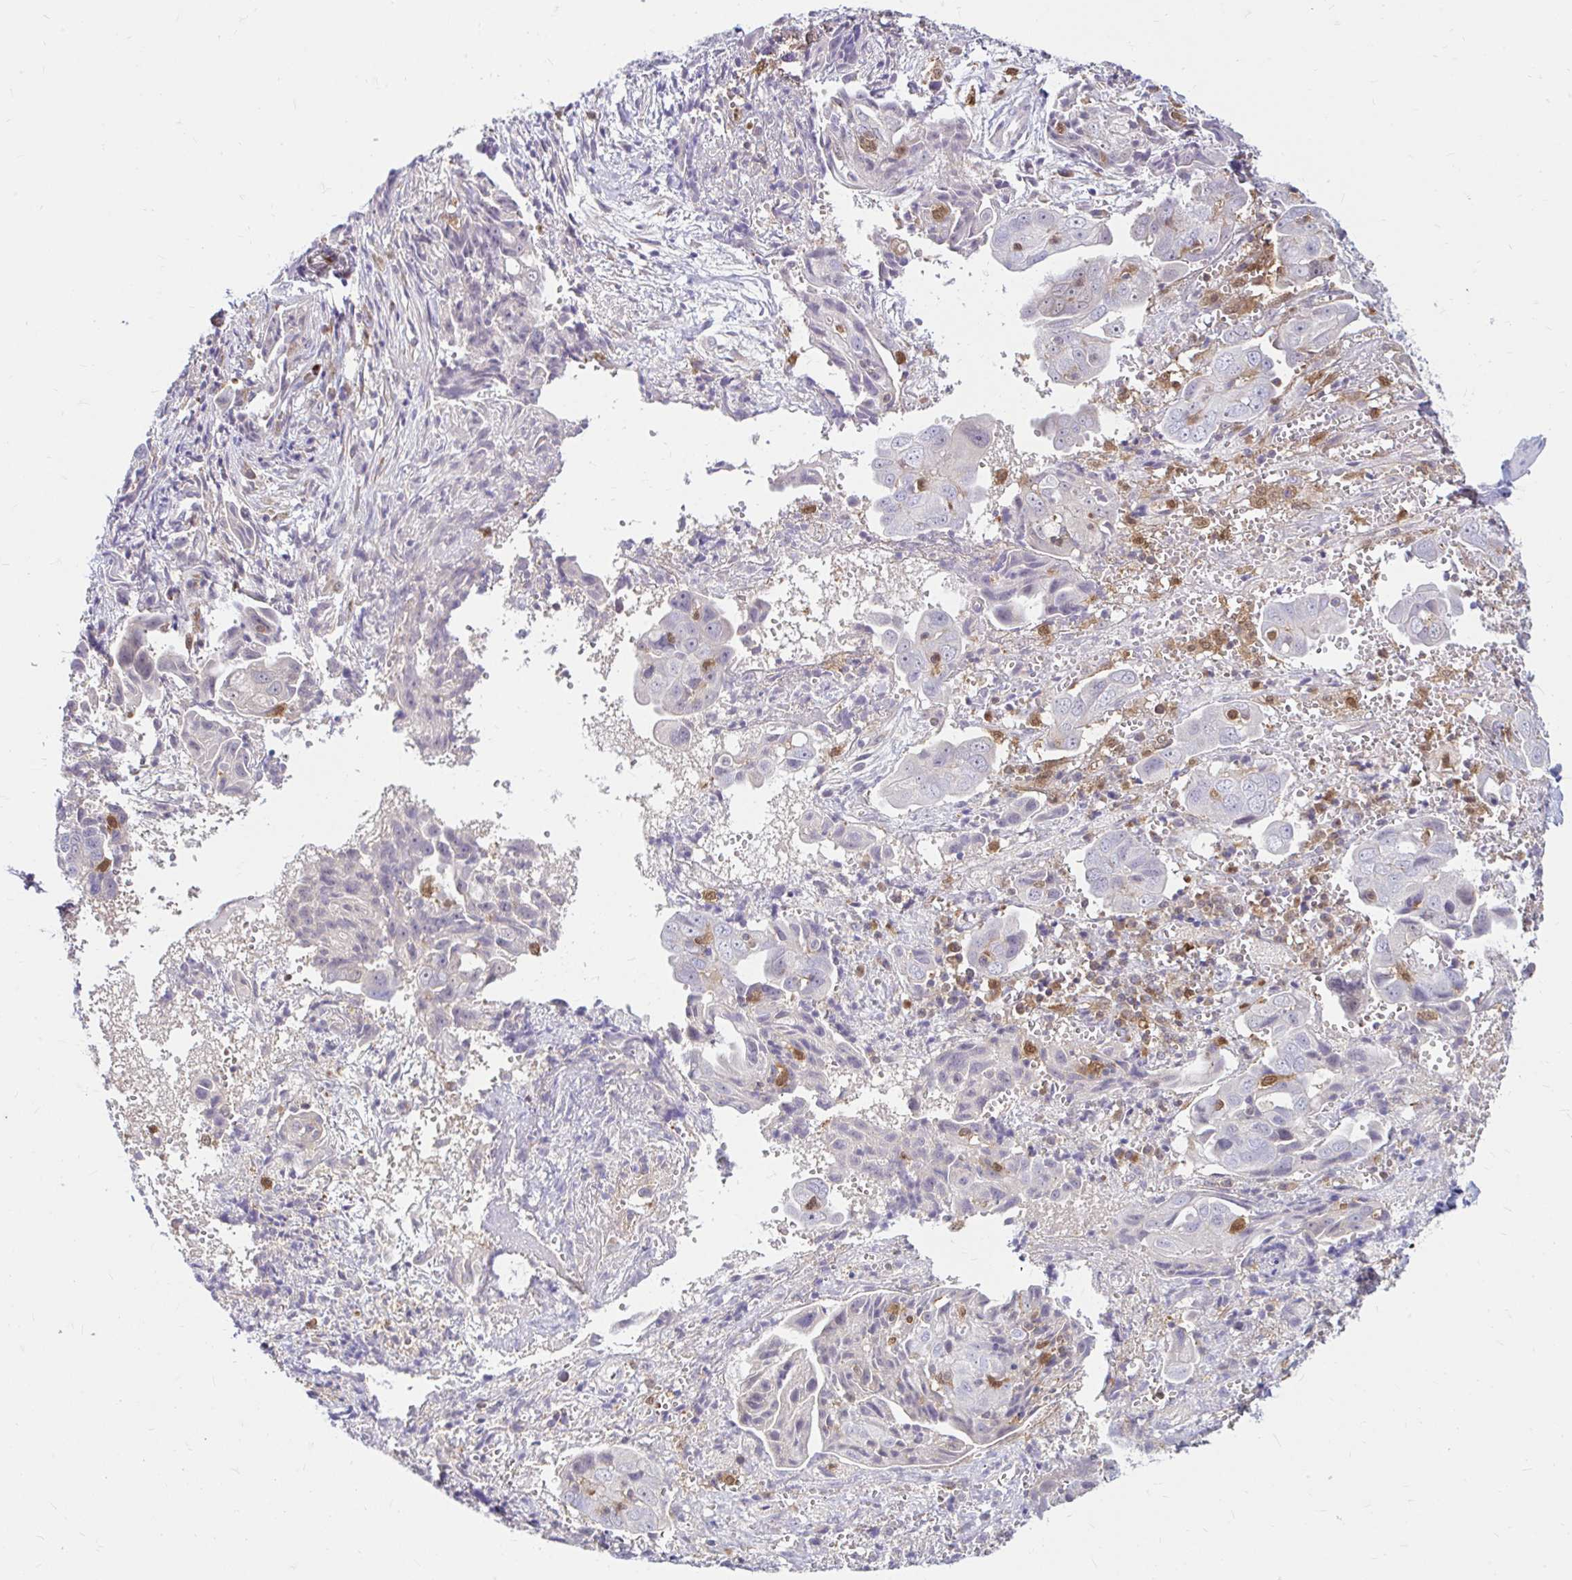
{"staining": {"intensity": "negative", "quantity": "none", "location": "none"}, "tissue": "ovarian cancer", "cell_type": "Tumor cells", "image_type": "cancer", "snomed": [{"axis": "morphology", "description": "Carcinoma, endometroid"}, {"axis": "topography", "description": "Ovary"}], "caption": "Endometroid carcinoma (ovarian) was stained to show a protein in brown. There is no significant expression in tumor cells. (Stains: DAB IHC with hematoxylin counter stain, Microscopy: brightfield microscopy at high magnification).", "gene": "PYCARD", "patient": {"sex": "female", "age": 70}}